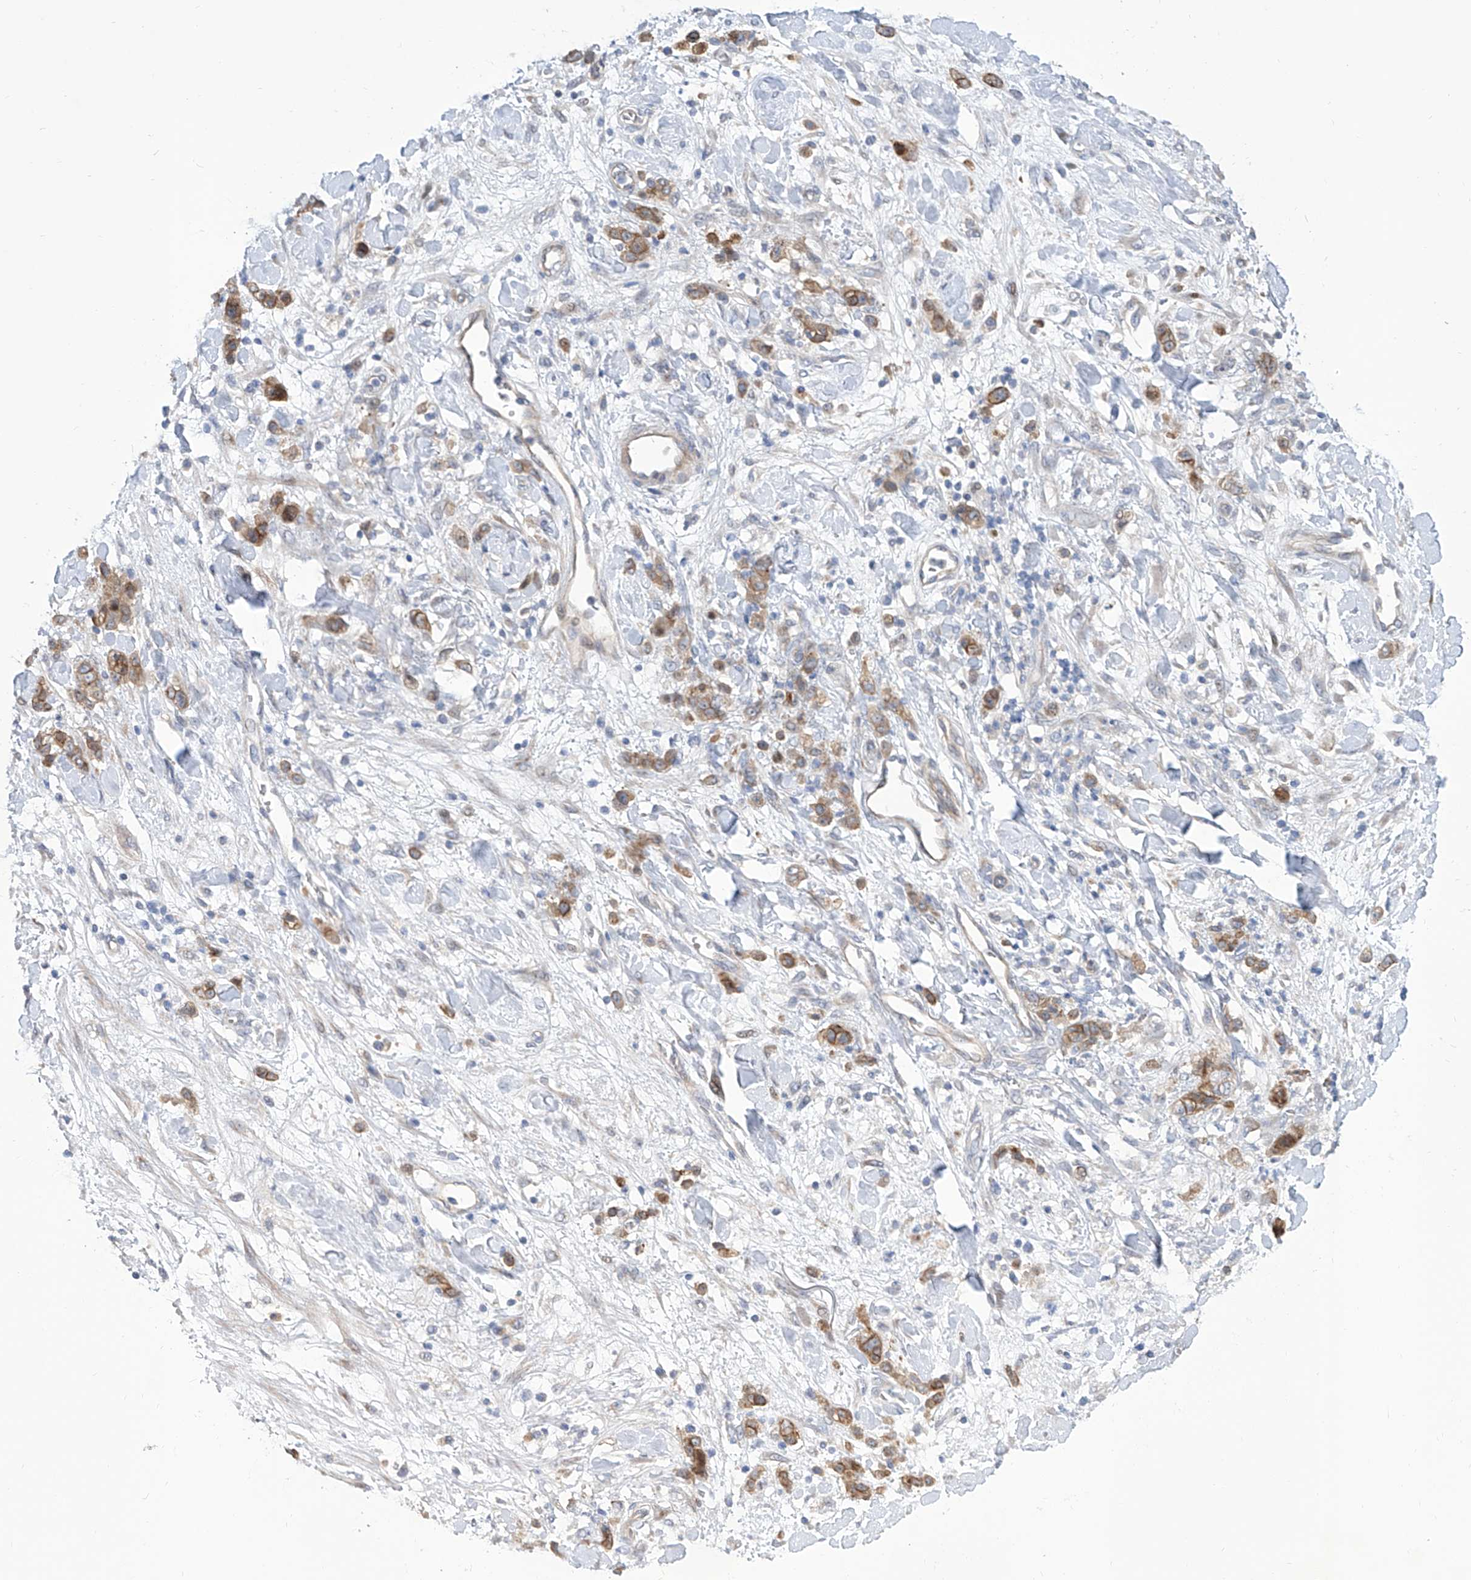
{"staining": {"intensity": "moderate", "quantity": ">75%", "location": "cytoplasmic/membranous"}, "tissue": "stomach cancer", "cell_type": "Tumor cells", "image_type": "cancer", "snomed": [{"axis": "morphology", "description": "Normal tissue, NOS"}, {"axis": "morphology", "description": "Adenocarcinoma, NOS"}, {"axis": "topography", "description": "Stomach"}], "caption": "Immunohistochemical staining of stomach cancer displays moderate cytoplasmic/membranous protein positivity in about >75% of tumor cells.", "gene": "LRRC1", "patient": {"sex": "male", "age": 82}}